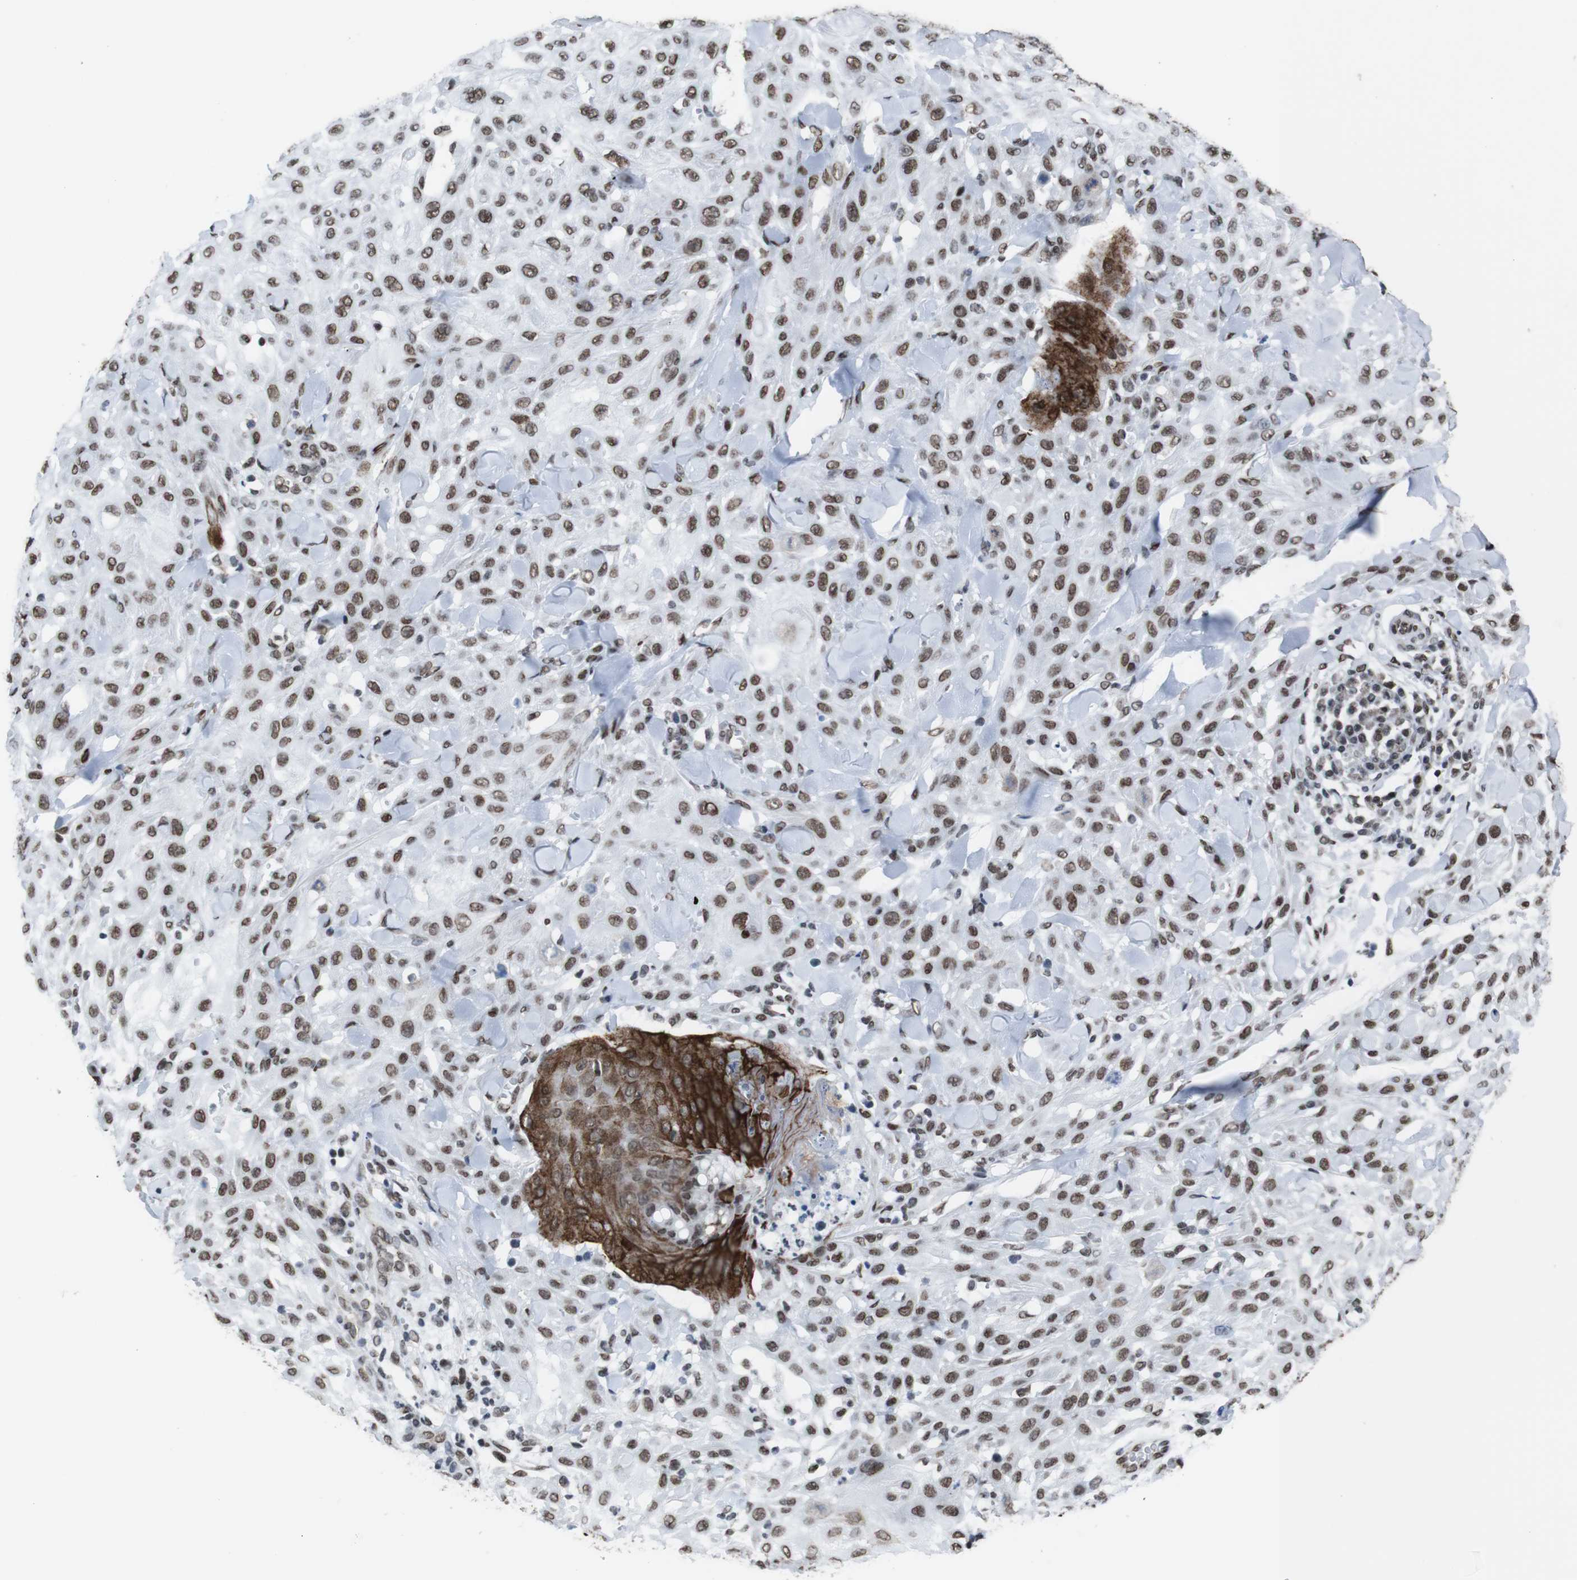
{"staining": {"intensity": "moderate", "quantity": ">75%", "location": "cytoplasmic/membranous,nuclear"}, "tissue": "skin cancer", "cell_type": "Tumor cells", "image_type": "cancer", "snomed": [{"axis": "morphology", "description": "Squamous cell carcinoma, NOS"}, {"axis": "topography", "description": "Skin"}], "caption": "Protein staining of skin cancer (squamous cell carcinoma) tissue shows moderate cytoplasmic/membranous and nuclear staining in about >75% of tumor cells.", "gene": "ROMO1", "patient": {"sex": "male", "age": 24}}